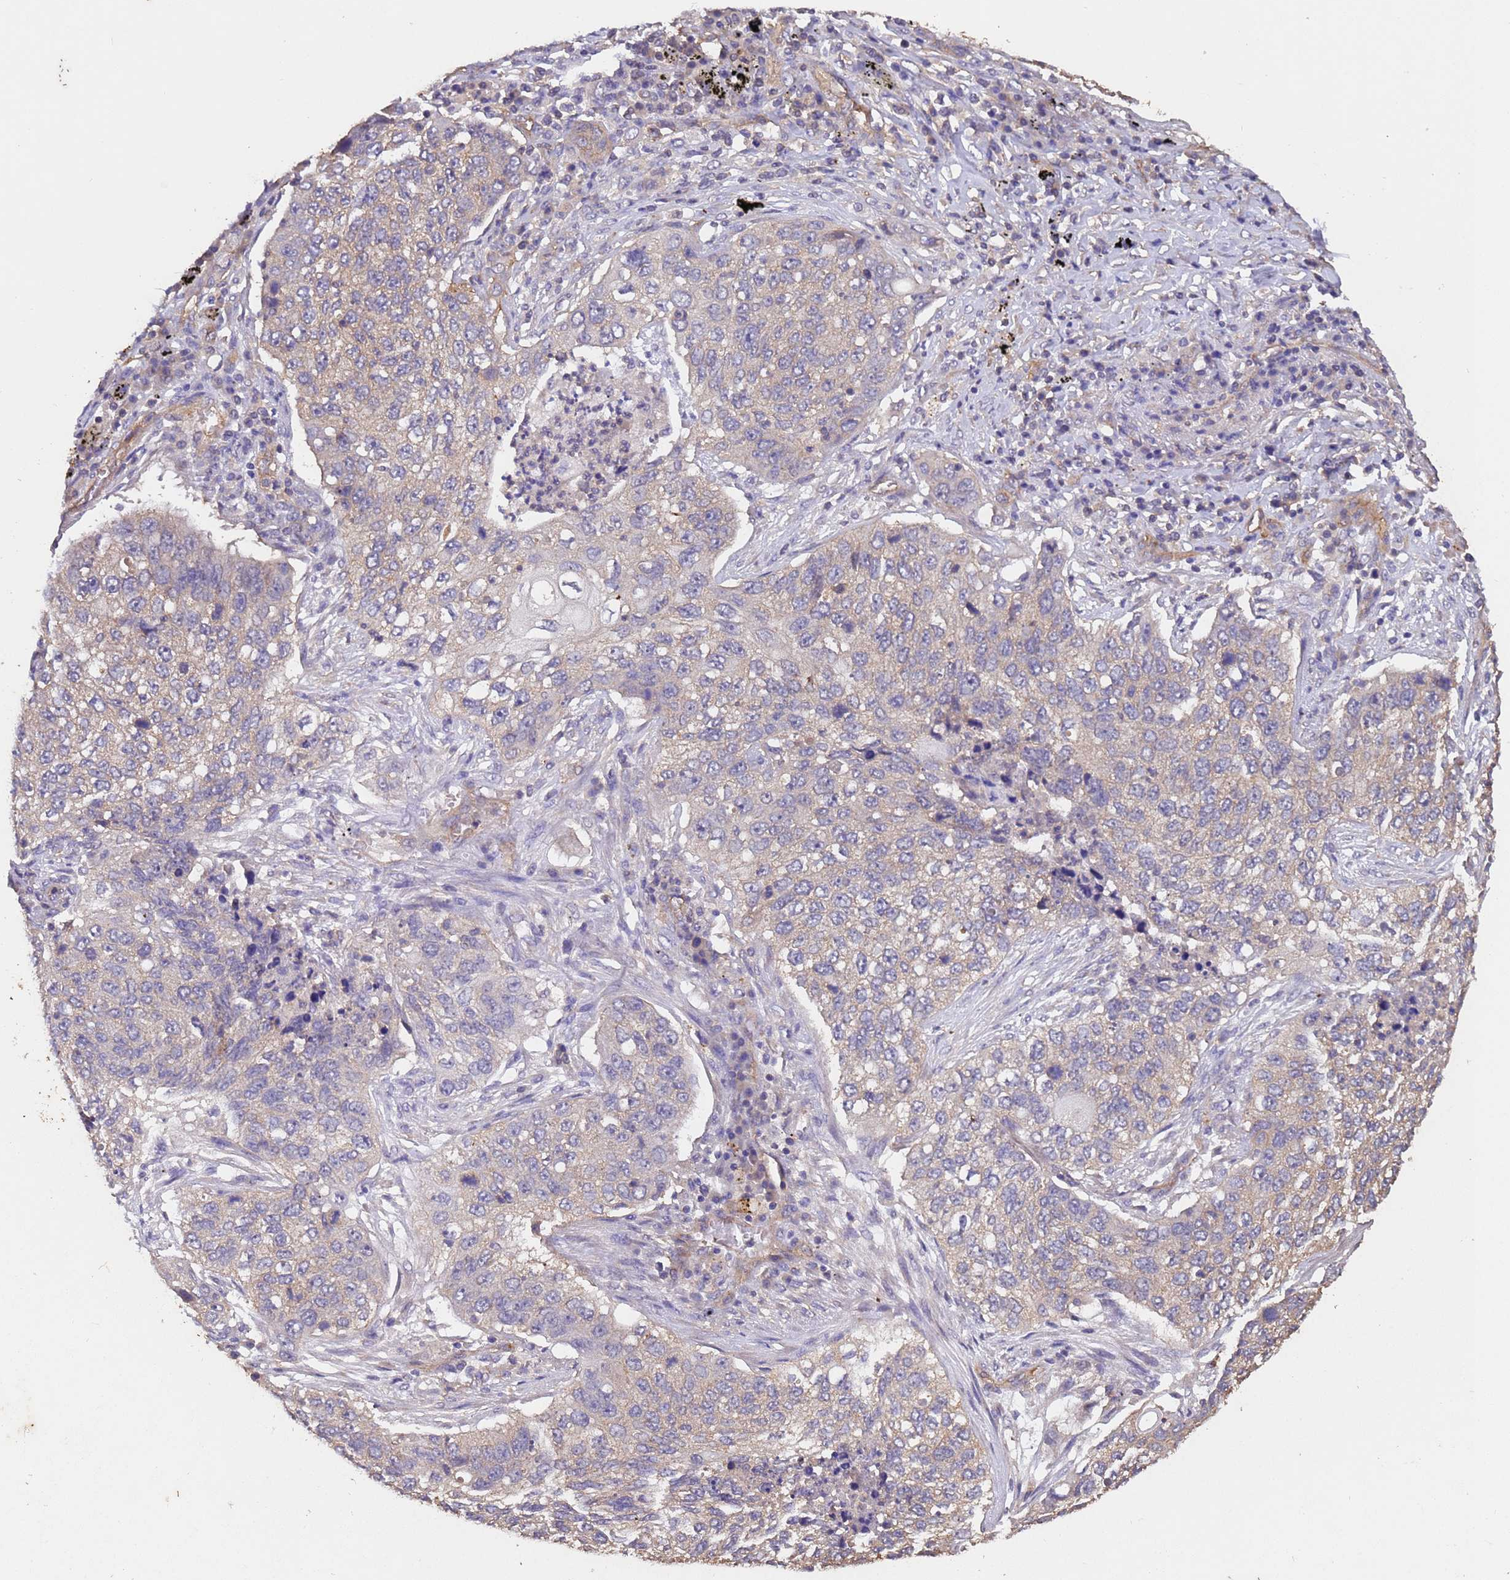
{"staining": {"intensity": "weak", "quantity": "25%-75%", "location": "cytoplasmic/membranous"}, "tissue": "lung cancer", "cell_type": "Tumor cells", "image_type": "cancer", "snomed": [{"axis": "morphology", "description": "Squamous cell carcinoma, NOS"}, {"axis": "topography", "description": "Lung"}], "caption": "DAB immunohistochemical staining of lung cancer exhibits weak cytoplasmic/membranous protein staining in approximately 25%-75% of tumor cells.", "gene": "MTX3", "patient": {"sex": "female", "age": 63}}